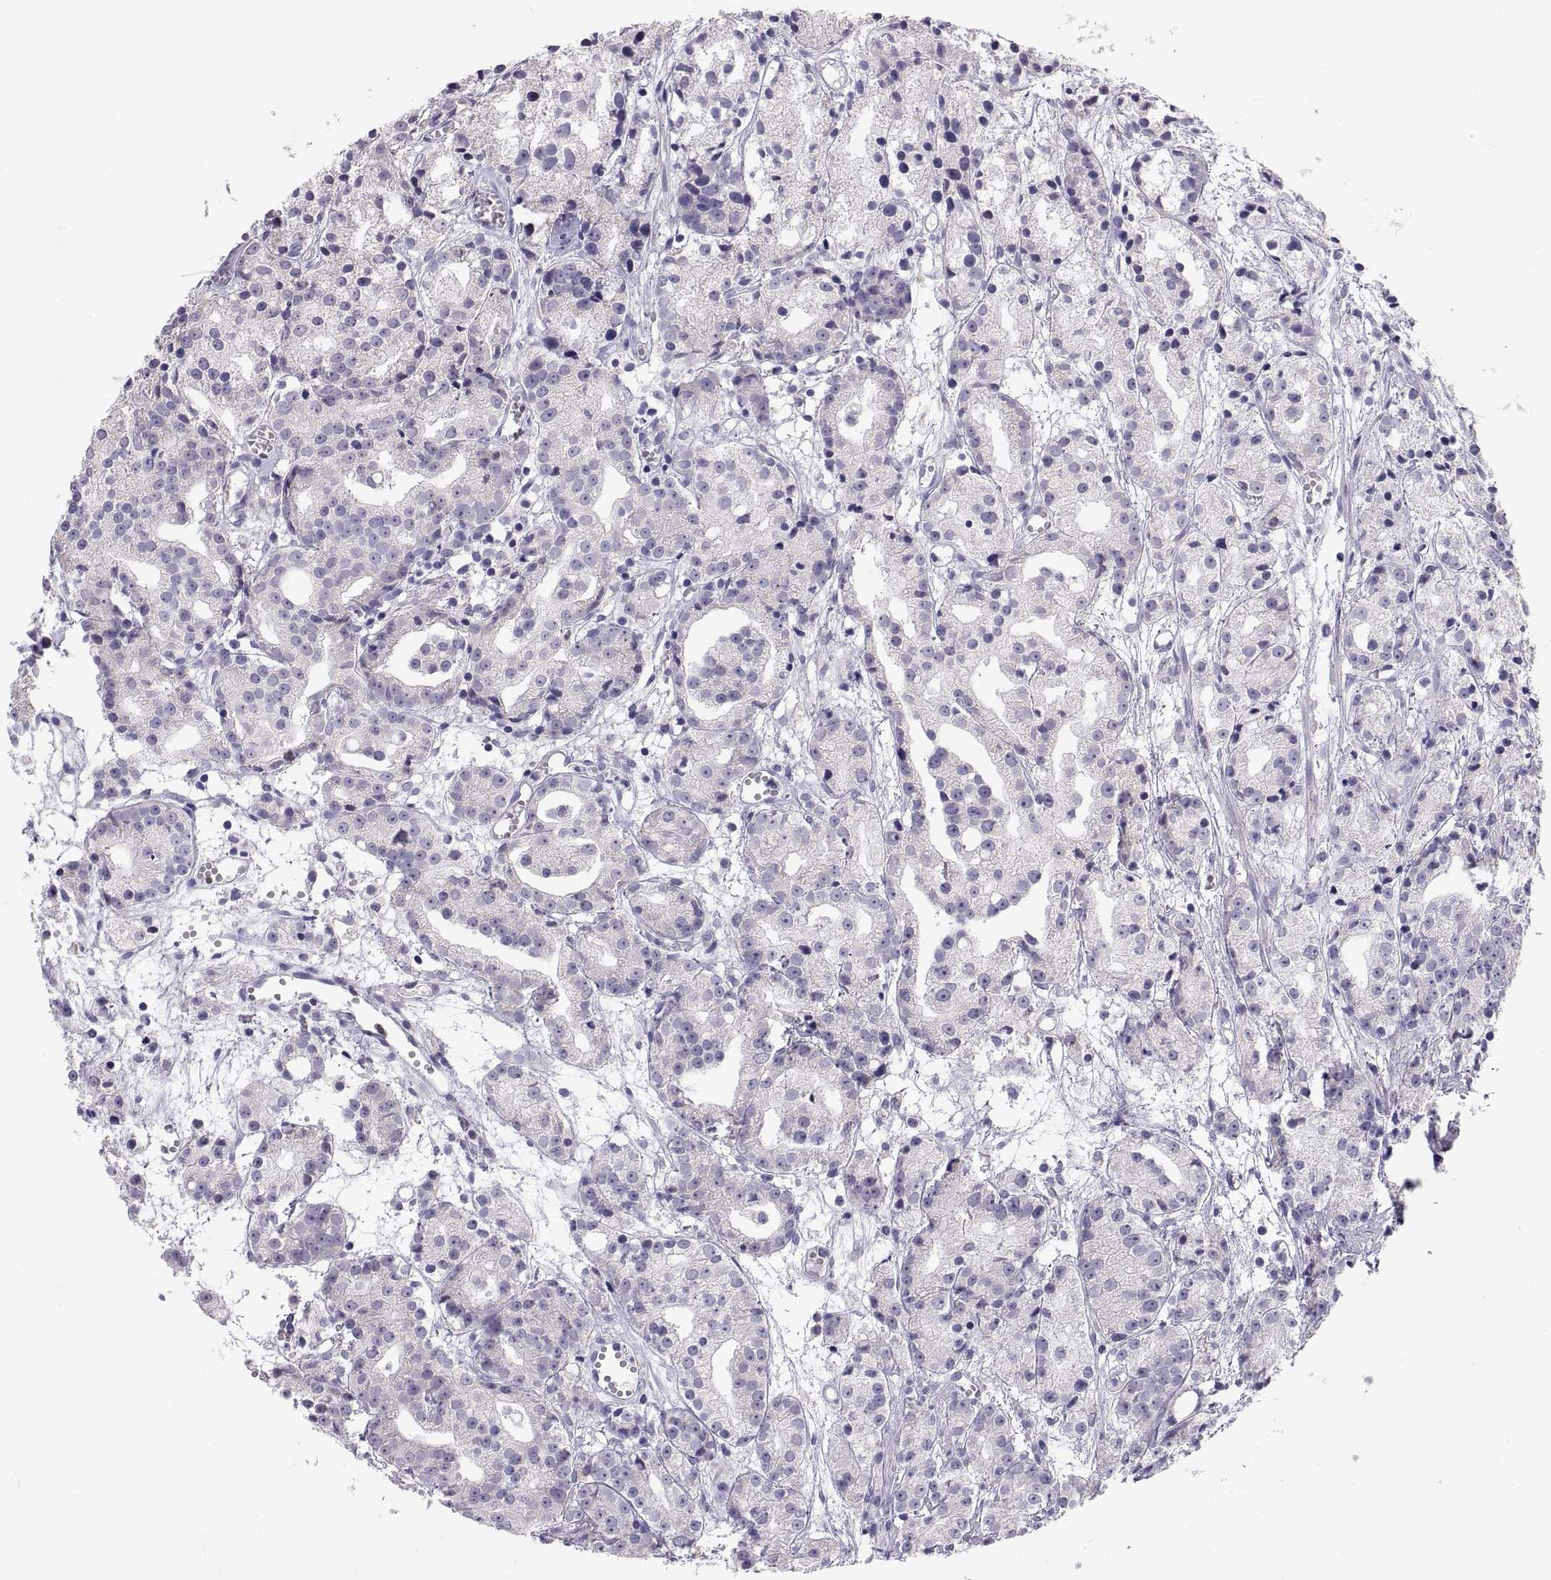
{"staining": {"intensity": "negative", "quantity": "none", "location": "none"}, "tissue": "prostate cancer", "cell_type": "Tumor cells", "image_type": "cancer", "snomed": [{"axis": "morphology", "description": "Adenocarcinoma, Medium grade"}, {"axis": "topography", "description": "Prostate"}], "caption": "This is a image of IHC staining of adenocarcinoma (medium-grade) (prostate), which shows no expression in tumor cells.", "gene": "FAM170A", "patient": {"sex": "male", "age": 74}}